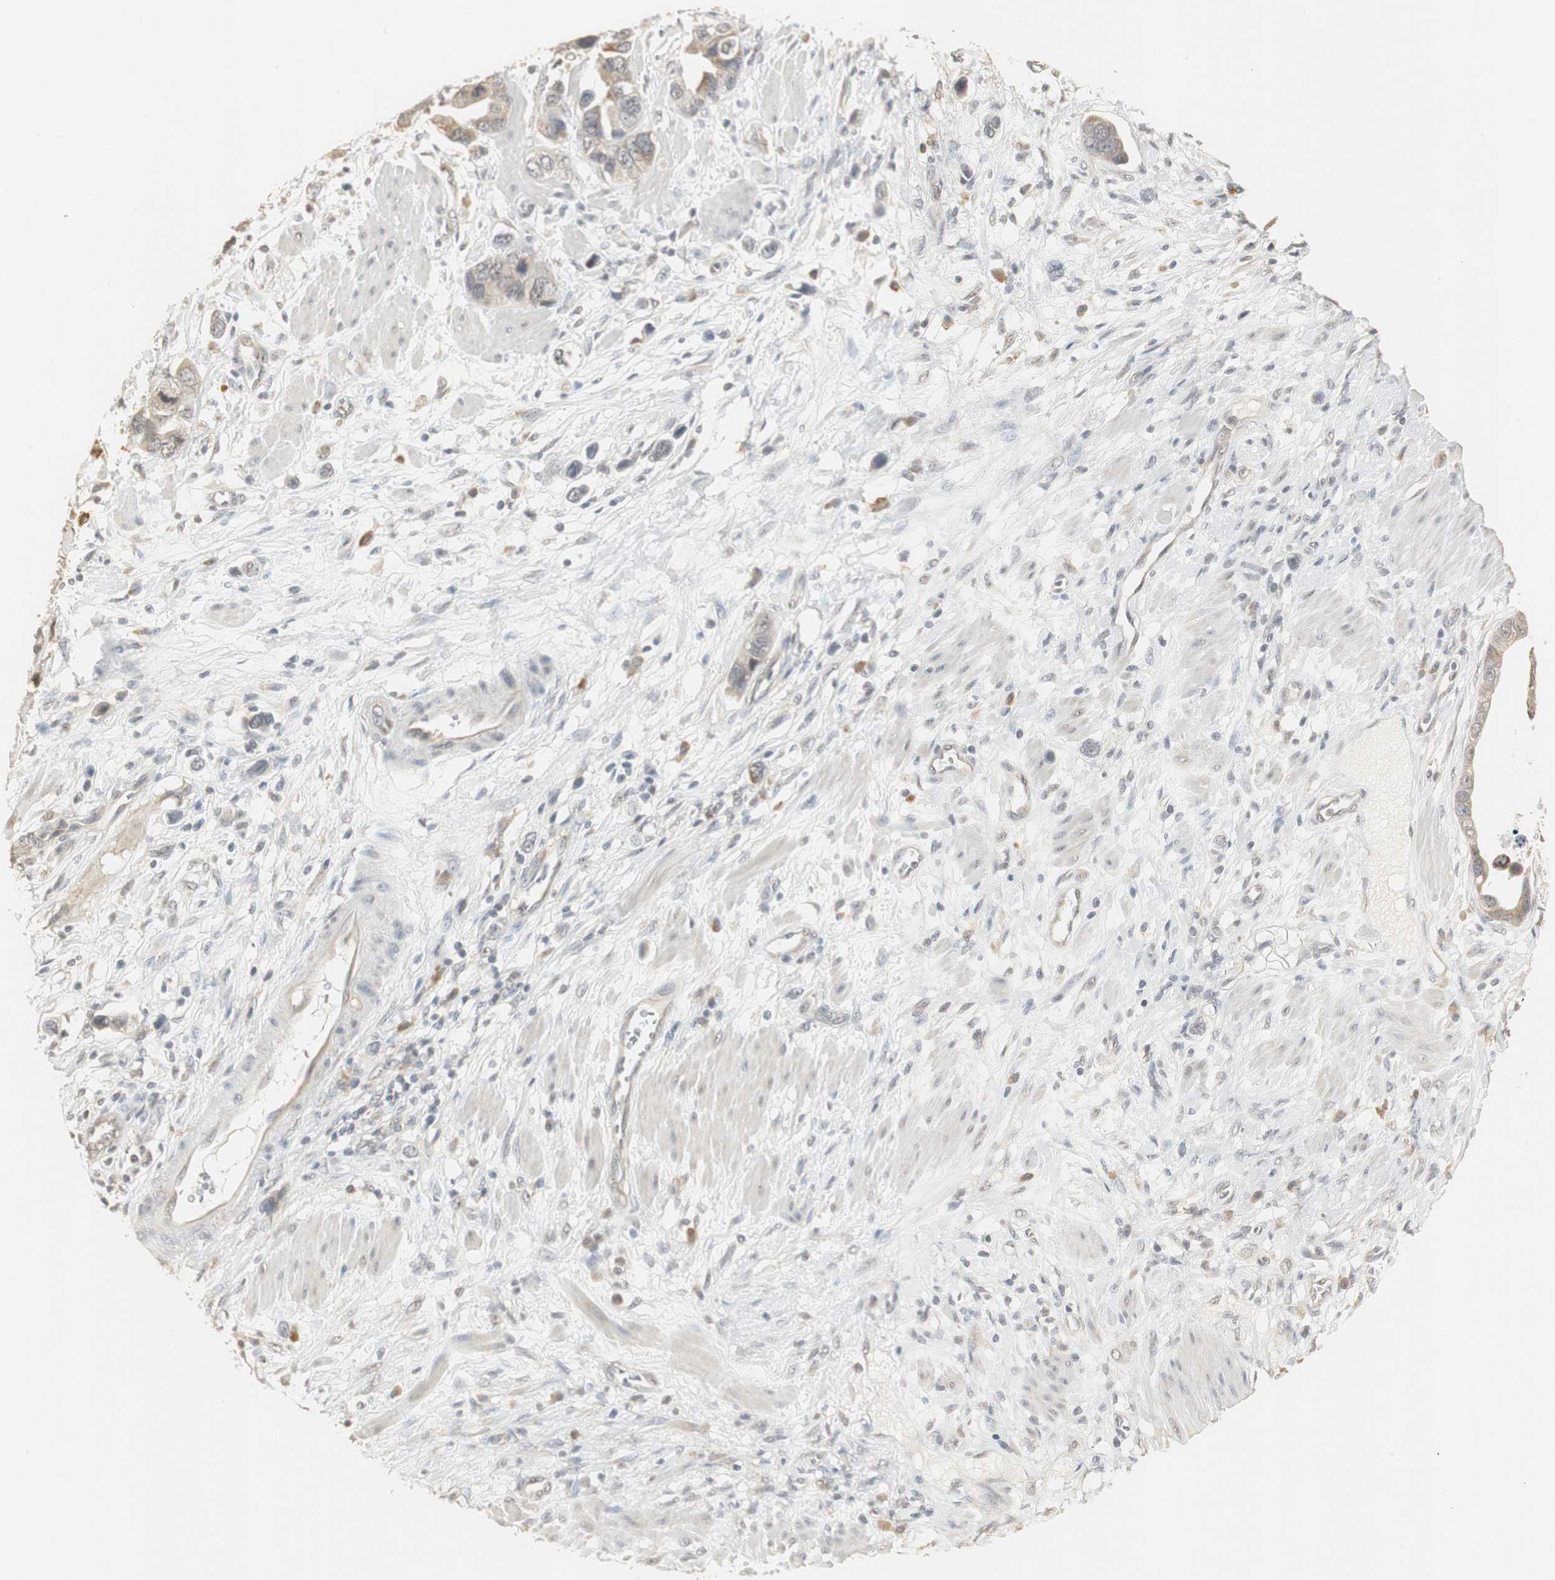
{"staining": {"intensity": "weak", "quantity": "25%-75%", "location": "cytoplasmic/membranous"}, "tissue": "stomach cancer", "cell_type": "Tumor cells", "image_type": "cancer", "snomed": [{"axis": "morphology", "description": "Adenocarcinoma, NOS"}, {"axis": "topography", "description": "Stomach, lower"}], "caption": "Tumor cells demonstrate low levels of weak cytoplasmic/membranous positivity in about 25%-75% of cells in human adenocarcinoma (stomach).", "gene": "ELOA", "patient": {"sex": "female", "age": 93}}